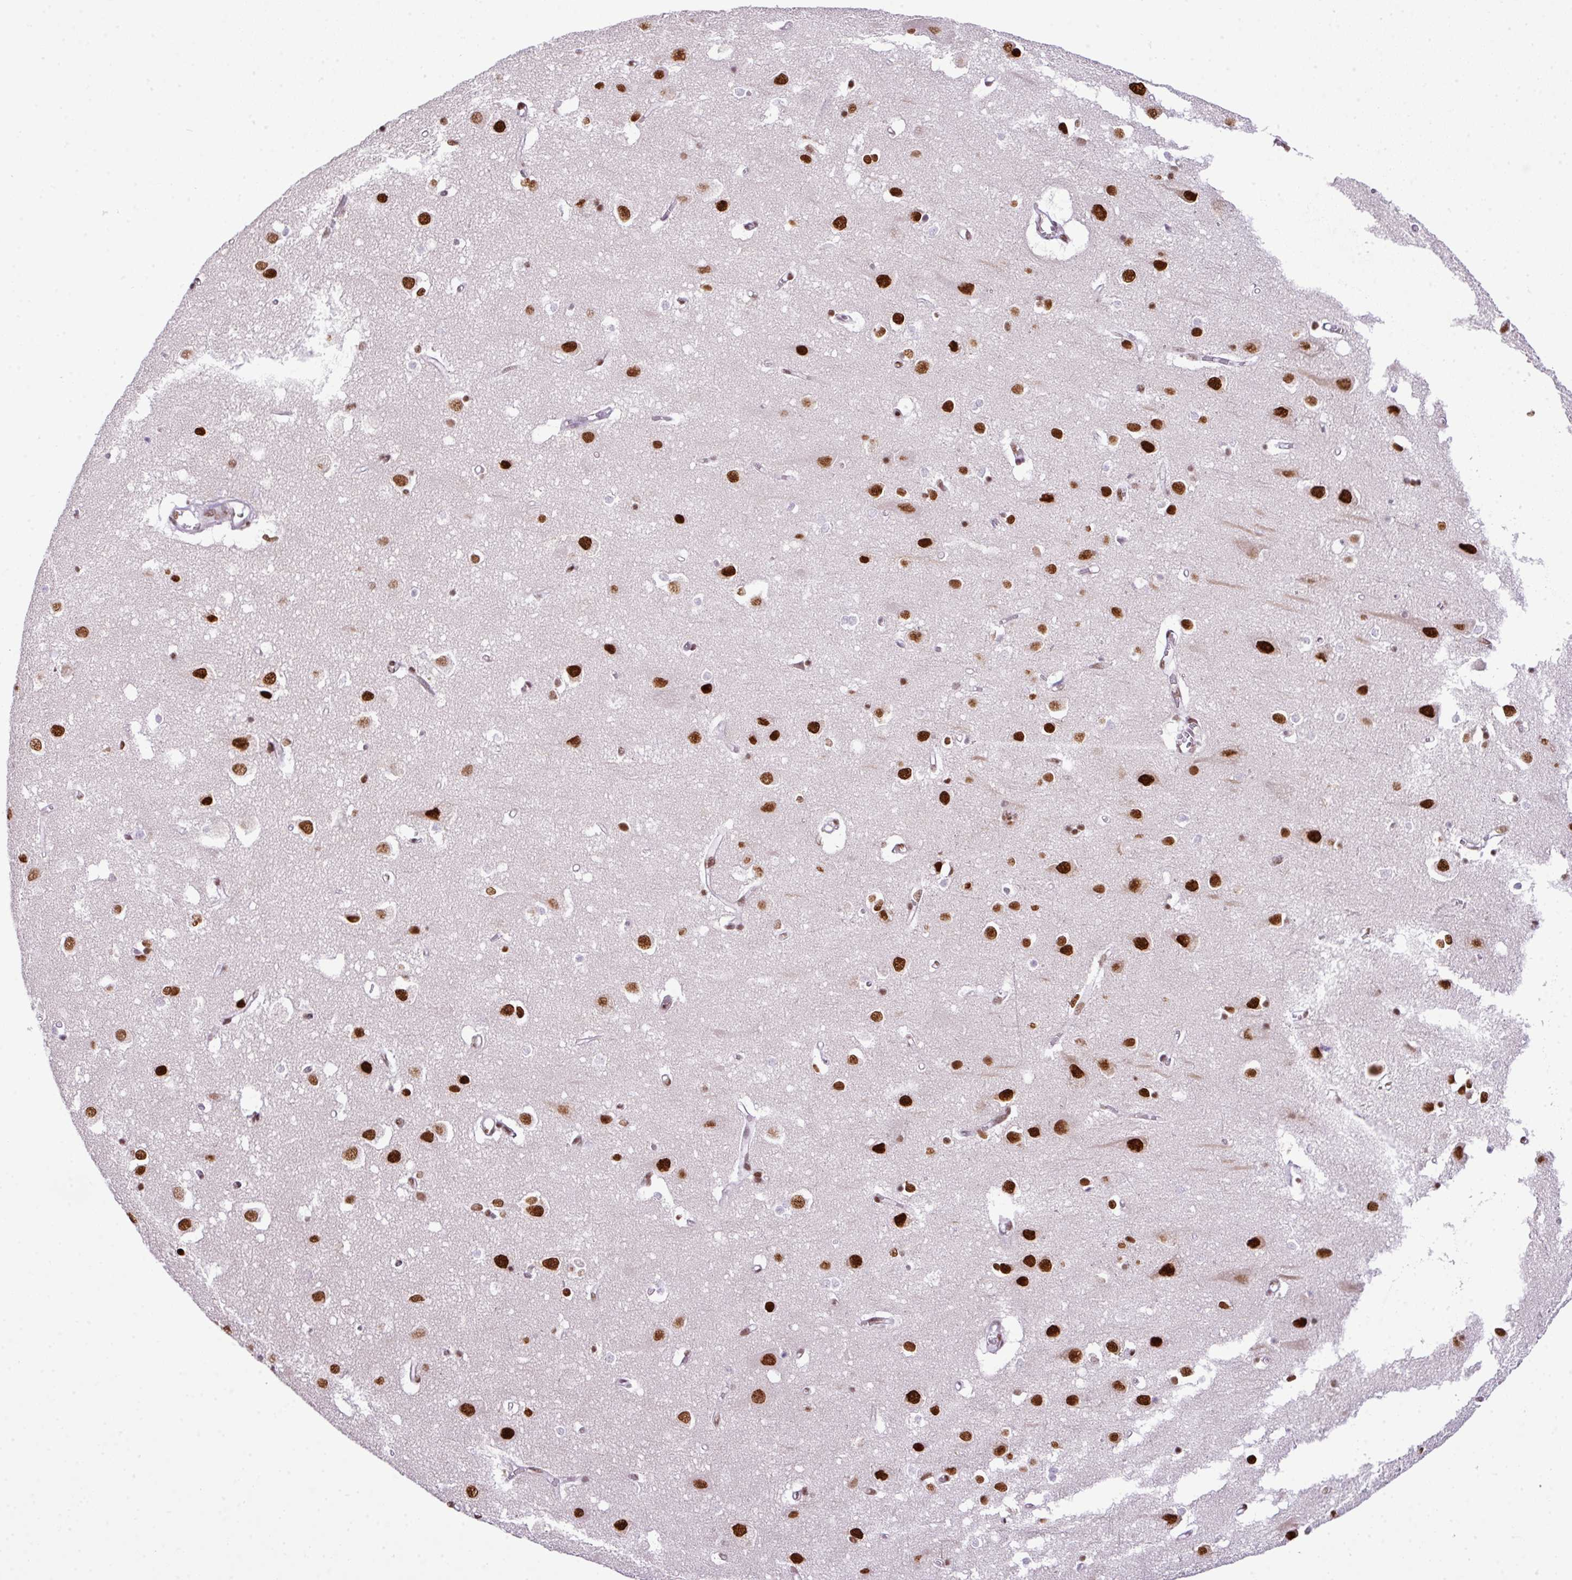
{"staining": {"intensity": "moderate", "quantity": "25%-75%", "location": "nuclear"}, "tissue": "cerebral cortex", "cell_type": "Endothelial cells", "image_type": "normal", "snomed": [{"axis": "morphology", "description": "Normal tissue, NOS"}, {"axis": "topography", "description": "Cerebral cortex"}], "caption": "Endothelial cells demonstrate medium levels of moderate nuclear positivity in about 25%-75% of cells in unremarkable cerebral cortex.", "gene": "RARG", "patient": {"sex": "male", "age": 70}}